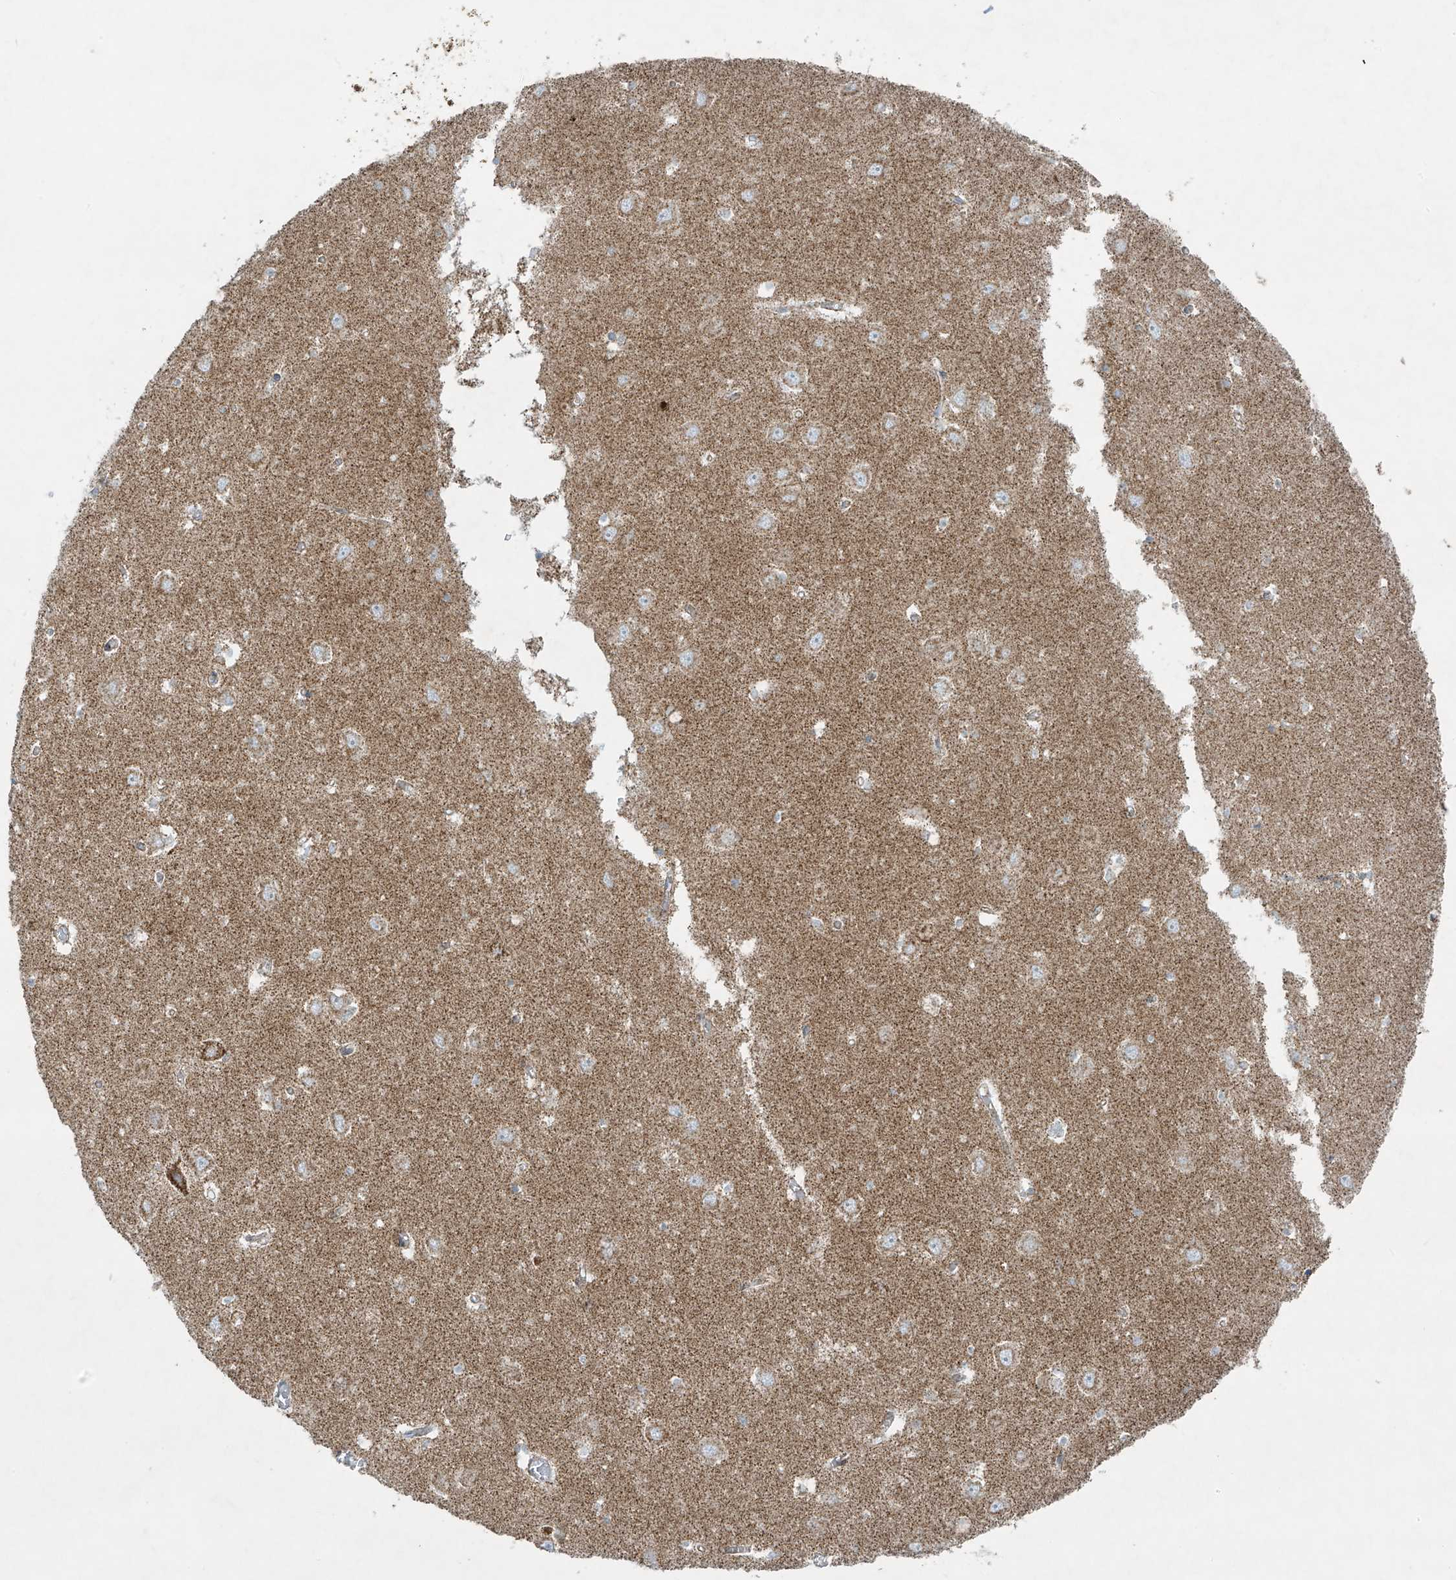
{"staining": {"intensity": "weak", "quantity": "25%-75%", "location": "cytoplasmic/membranous"}, "tissue": "hippocampus", "cell_type": "Glial cells", "image_type": "normal", "snomed": [{"axis": "morphology", "description": "Normal tissue, NOS"}, {"axis": "topography", "description": "Hippocampus"}], "caption": "High-power microscopy captured an immunohistochemistry (IHC) photomicrograph of normal hippocampus, revealing weak cytoplasmic/membranous staining in about 25%-75% of glial cells.", "gene": "SMDT1", "patient": {"sex": "male", "age": 70}}